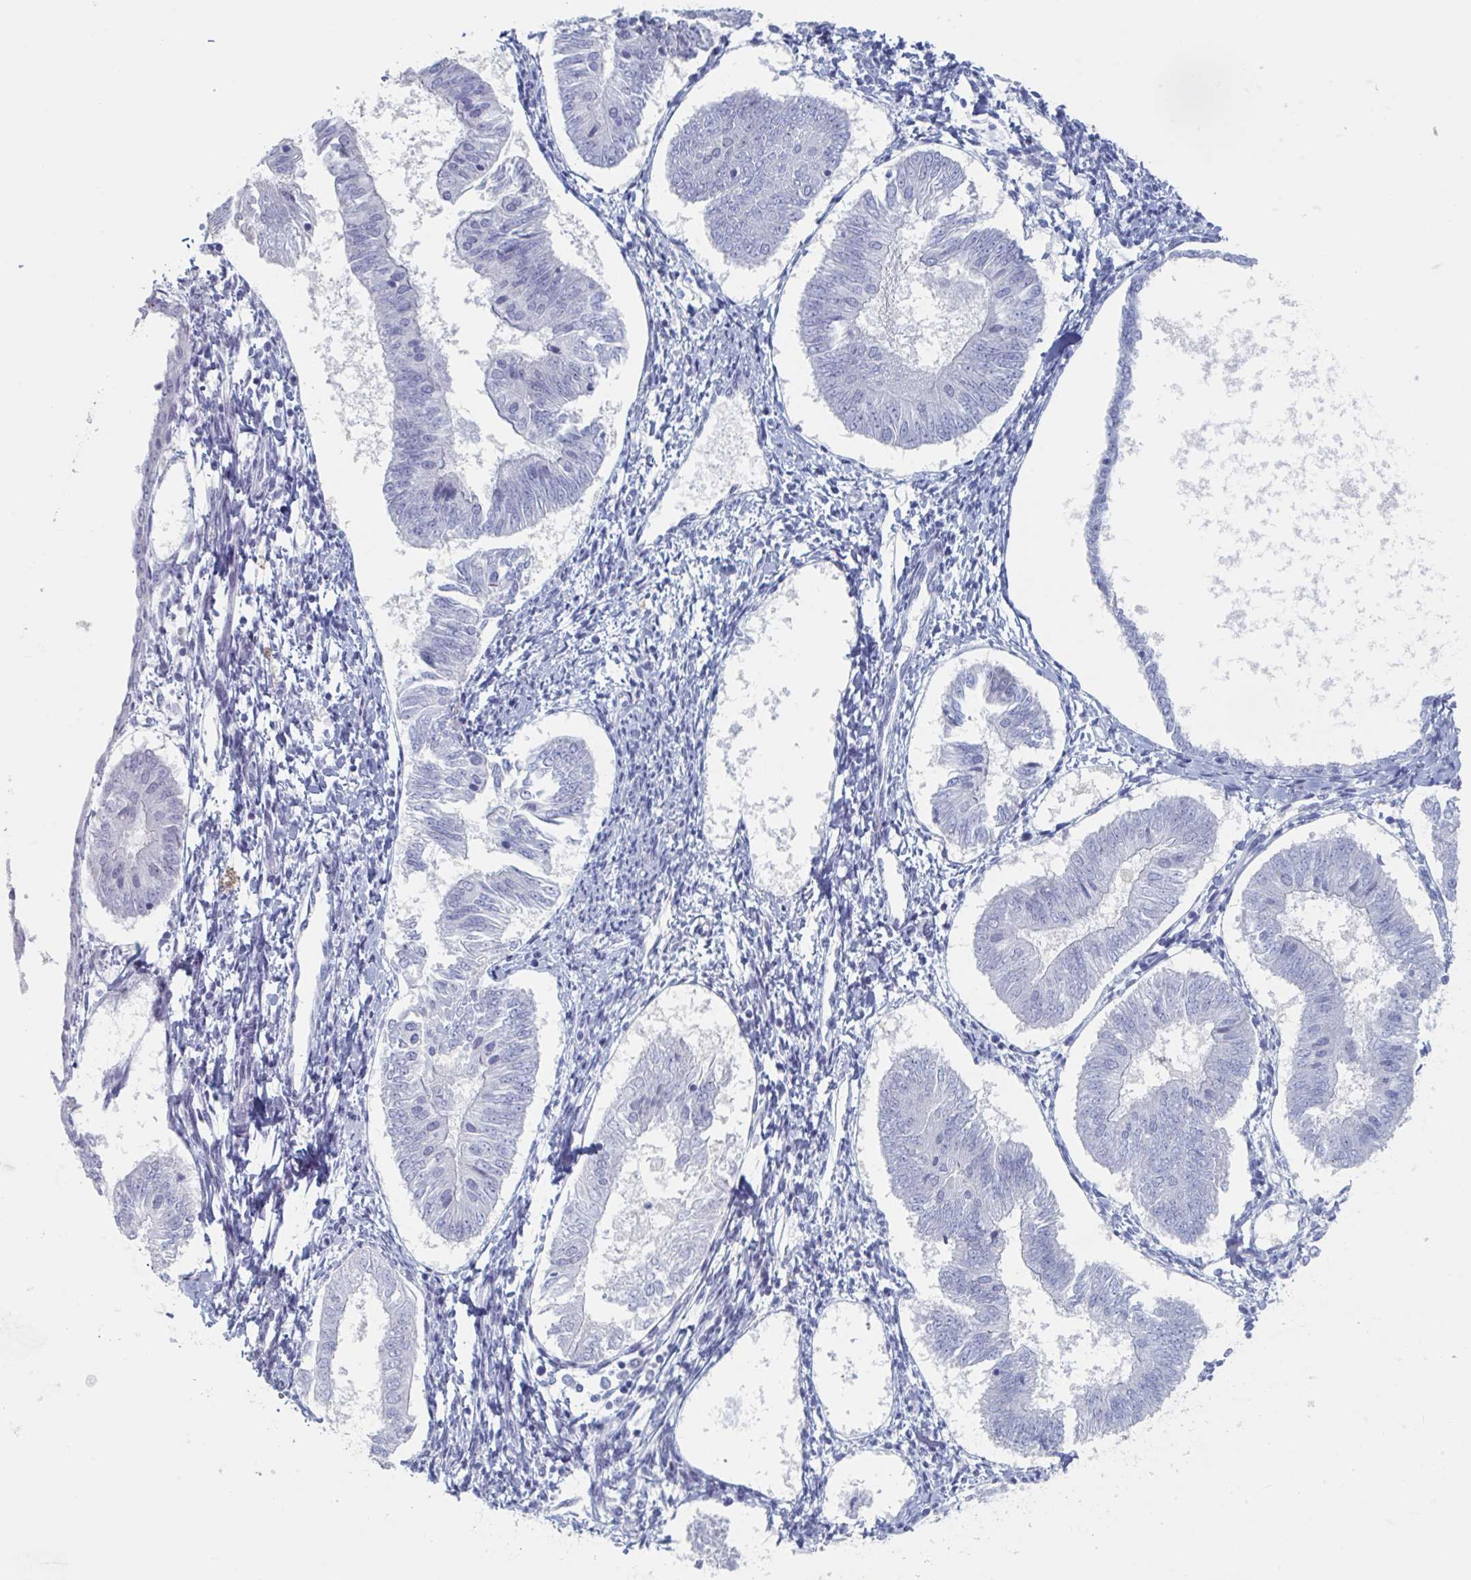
{"staining": {"intensity": "negative", "quantity": "none", "location": "none"}, "tissue": "endometrial cancer", "cell_type": "Tumor cells", "image_type": "cancer", "snomed": [{"axis": "morphology", "description": "Adenocarcinoma, NOS"}, {"axis": "topography", "description": "Endometrium"}], "caption": "This is a histopathology image of IHC staining of endometrial cancer (adenocarcinoma), which shows no expression in tumor cells.", "gene": "NR1H2", "patient": {"sex": "female", "age": 58}}